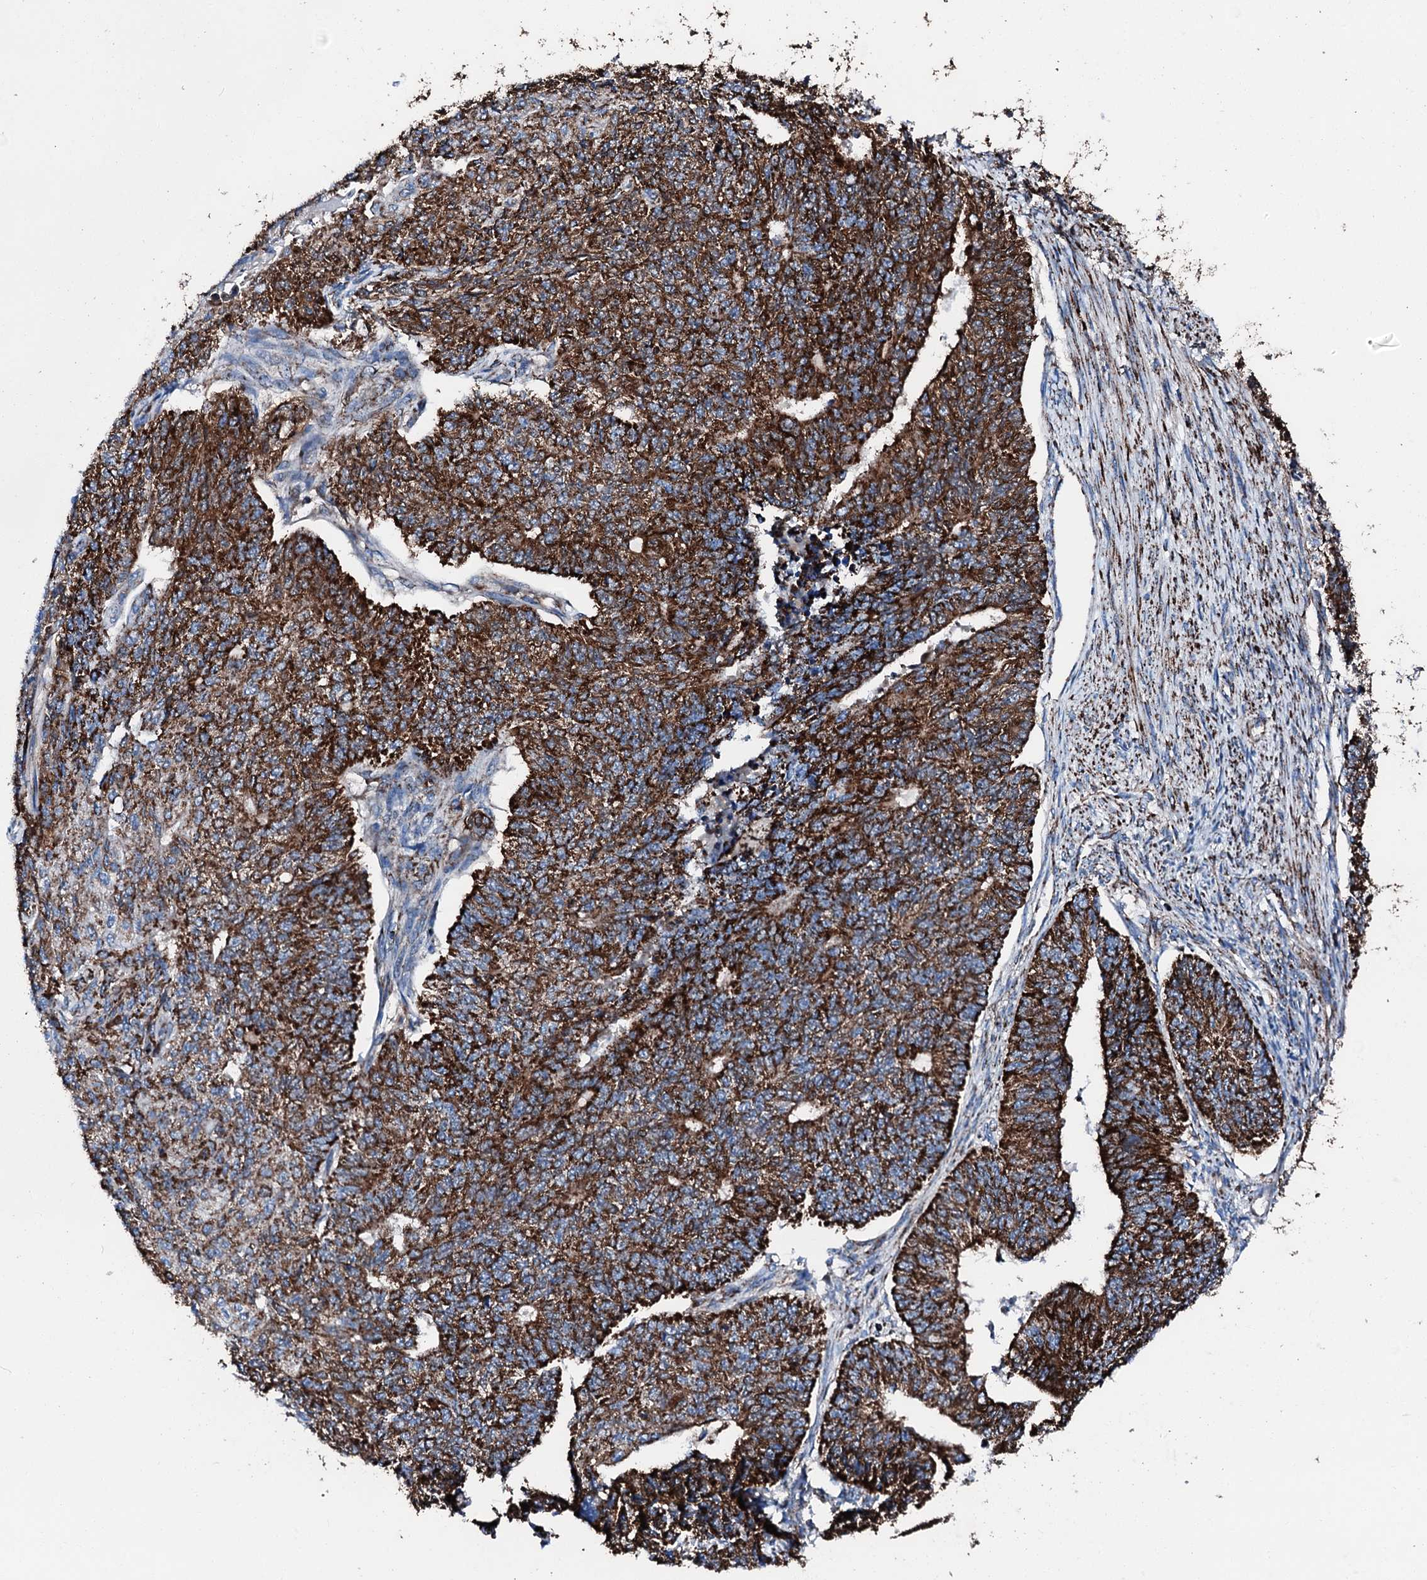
{"staining": {"intensity": "strong", "quantity": ">75%", "location": "cytoplasmic/membranous"}, "tissue": "endometrial cancer", "cell_type": "Tumor cells", "image_type": "cancer", "snomed": [{"axis": "morphology", "description": "Adenocarcinoma, NOS"}, {"axis": "topography", "description": "Endometrium"}], "caption": "IHC staining of endometrial cancer (adenocarcinoma), which exhibits high levels of strong cytoplasmic/membranous staining in approximately >75% of tumor cells indicating strong cytoplasmic/membranous protein expression. The staining was performed using DAB (3,3'-diaminobenzidine) (brown) for protein detection and nuclei were counterstained in hematoxylin (blue).", "gene": "HADH", "patient": {"sex": "female", "age": 32}}